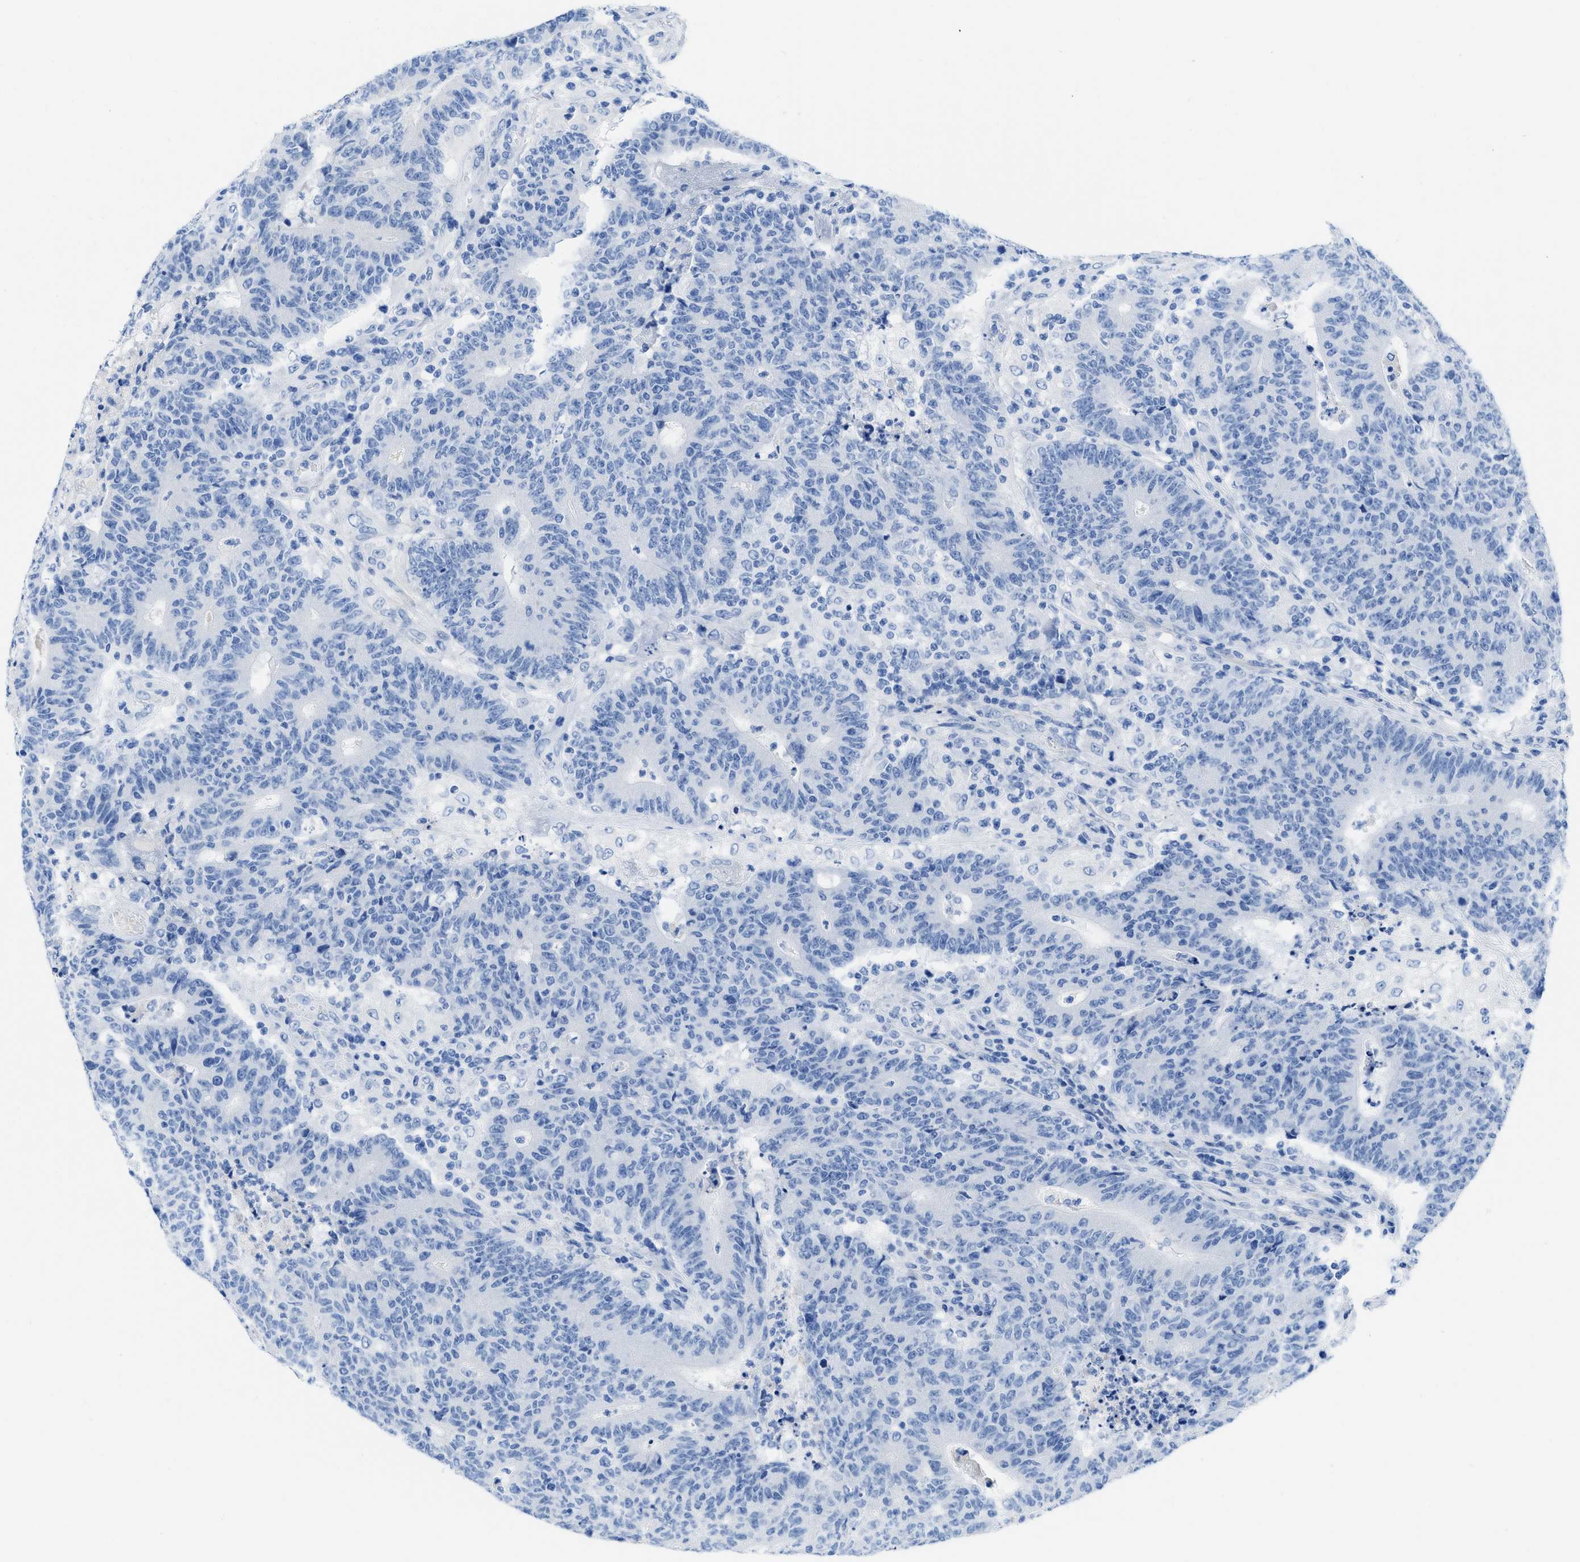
{"staining": {"intensity": "negative", "quantity": "none", "location": "none"}, "tissue": "colorectal cancer", "cell_type": "Tumor cells", "image_type": "cancer", "snomed": [{"axis": "morphology", "description": "Normal tissue, NOS"}, {"axis": "morphology", "description": "Adenocarcinoma, NOS"}, {"axis": "topography", "description": "Colon"}], "caption": "A high-resolution histopathology image shows immunohistochemistry staining of colorectal adenocarcinoma, which exhibits no significant expression in tumor cells.", "gene": "COL3A1", "patient": {"sex": "female", "age": 75}}